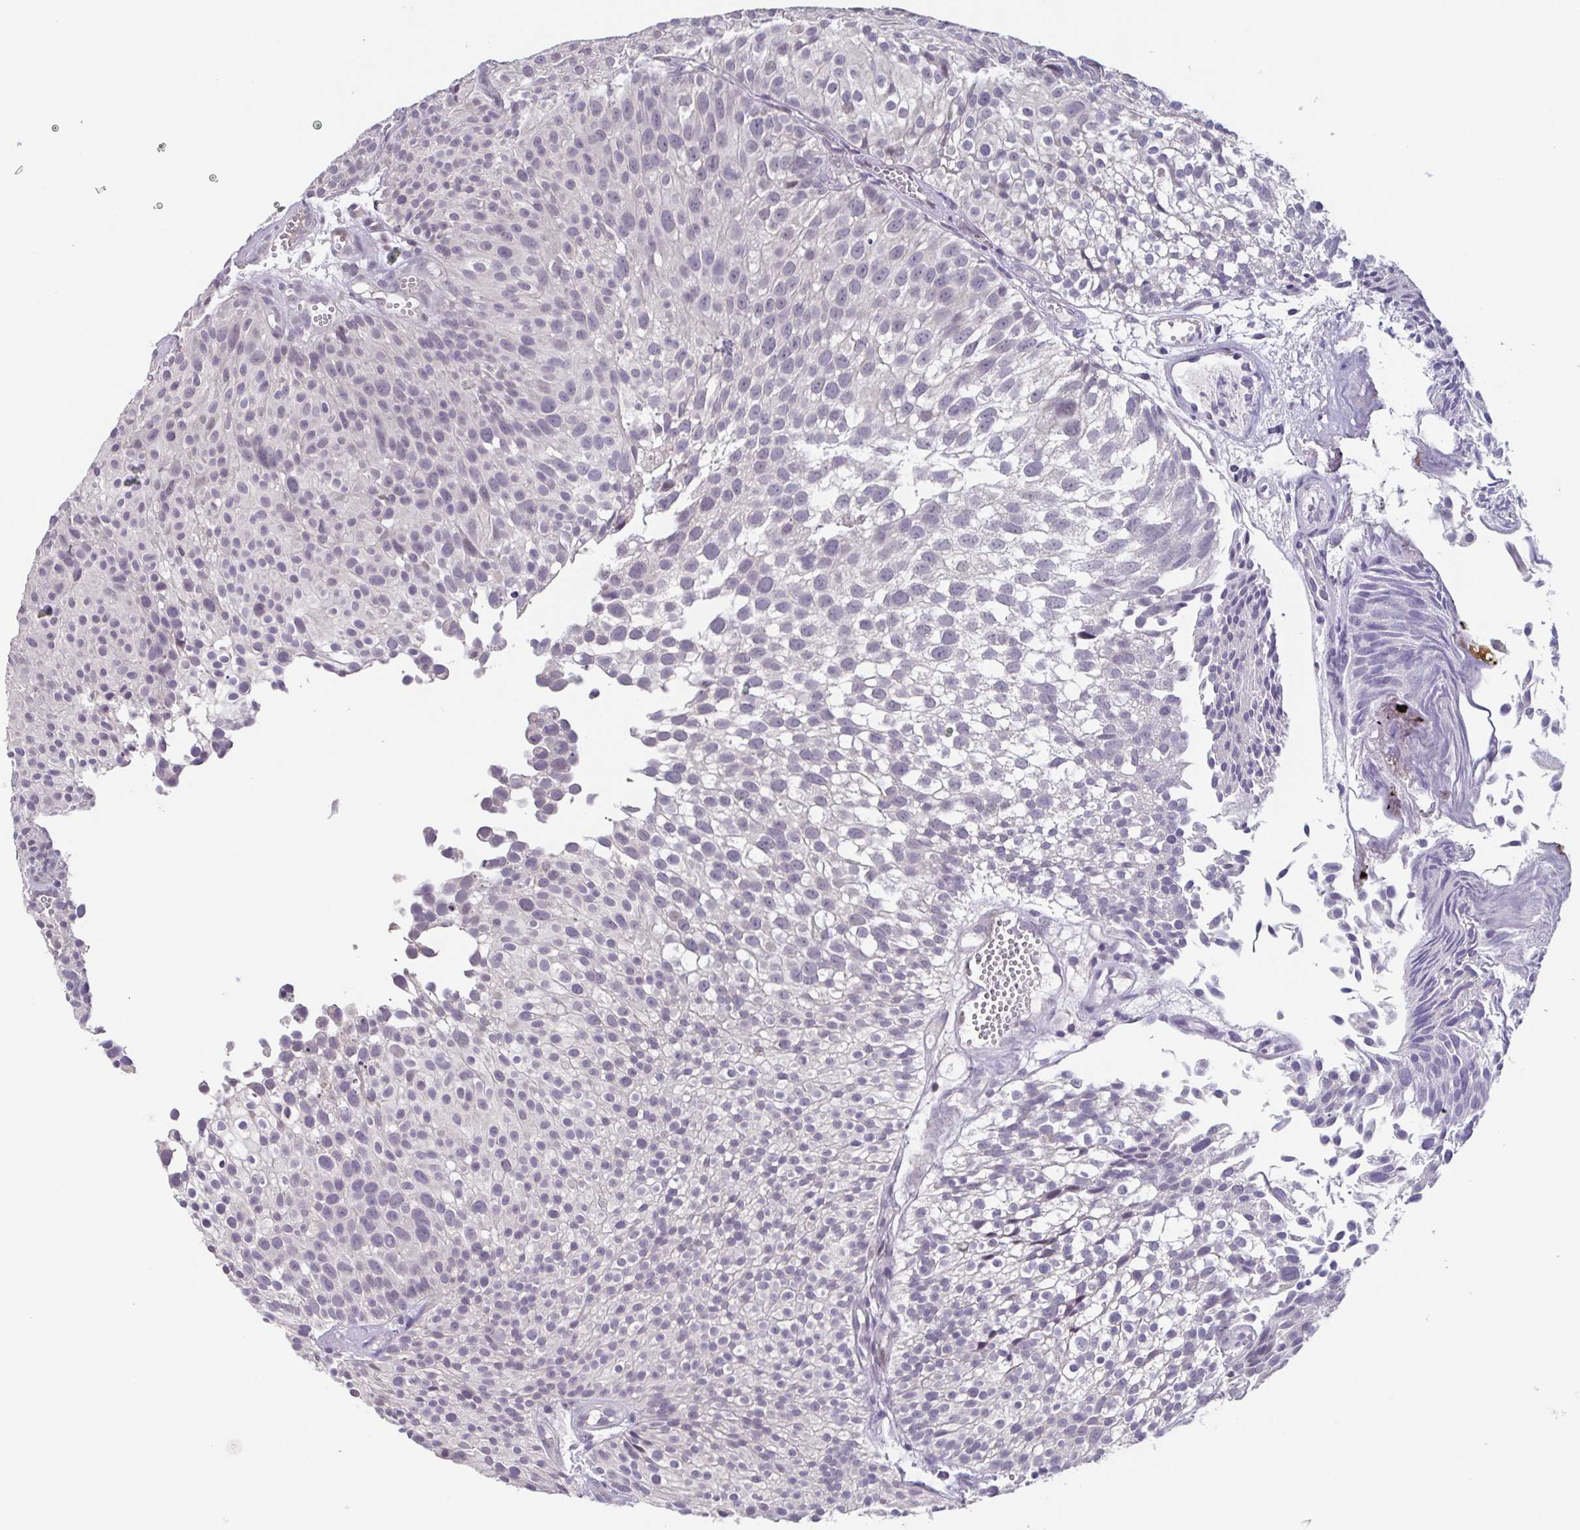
{"staining": {"intensity": "negative", "quantity": "none", "location": "none"}, "tissue": "urothelial cancer", "cell_type": "Tumor cells", "image_type": "cancer", "snomed": [{"axis": "morphology", "description": "Urothelial carcinoma, Low grade"}, {"axis": "topography", "description": "Urinary bladder"}], "caption": "Micrograph shows no protein staining in tumor cells of low-grade urothelial carcinoma tissue. (Immunohistochemistry, brightfield microscopy, high magnification).", "gene": "GHRL", "patient": {"sex": "male", "age": 70}}